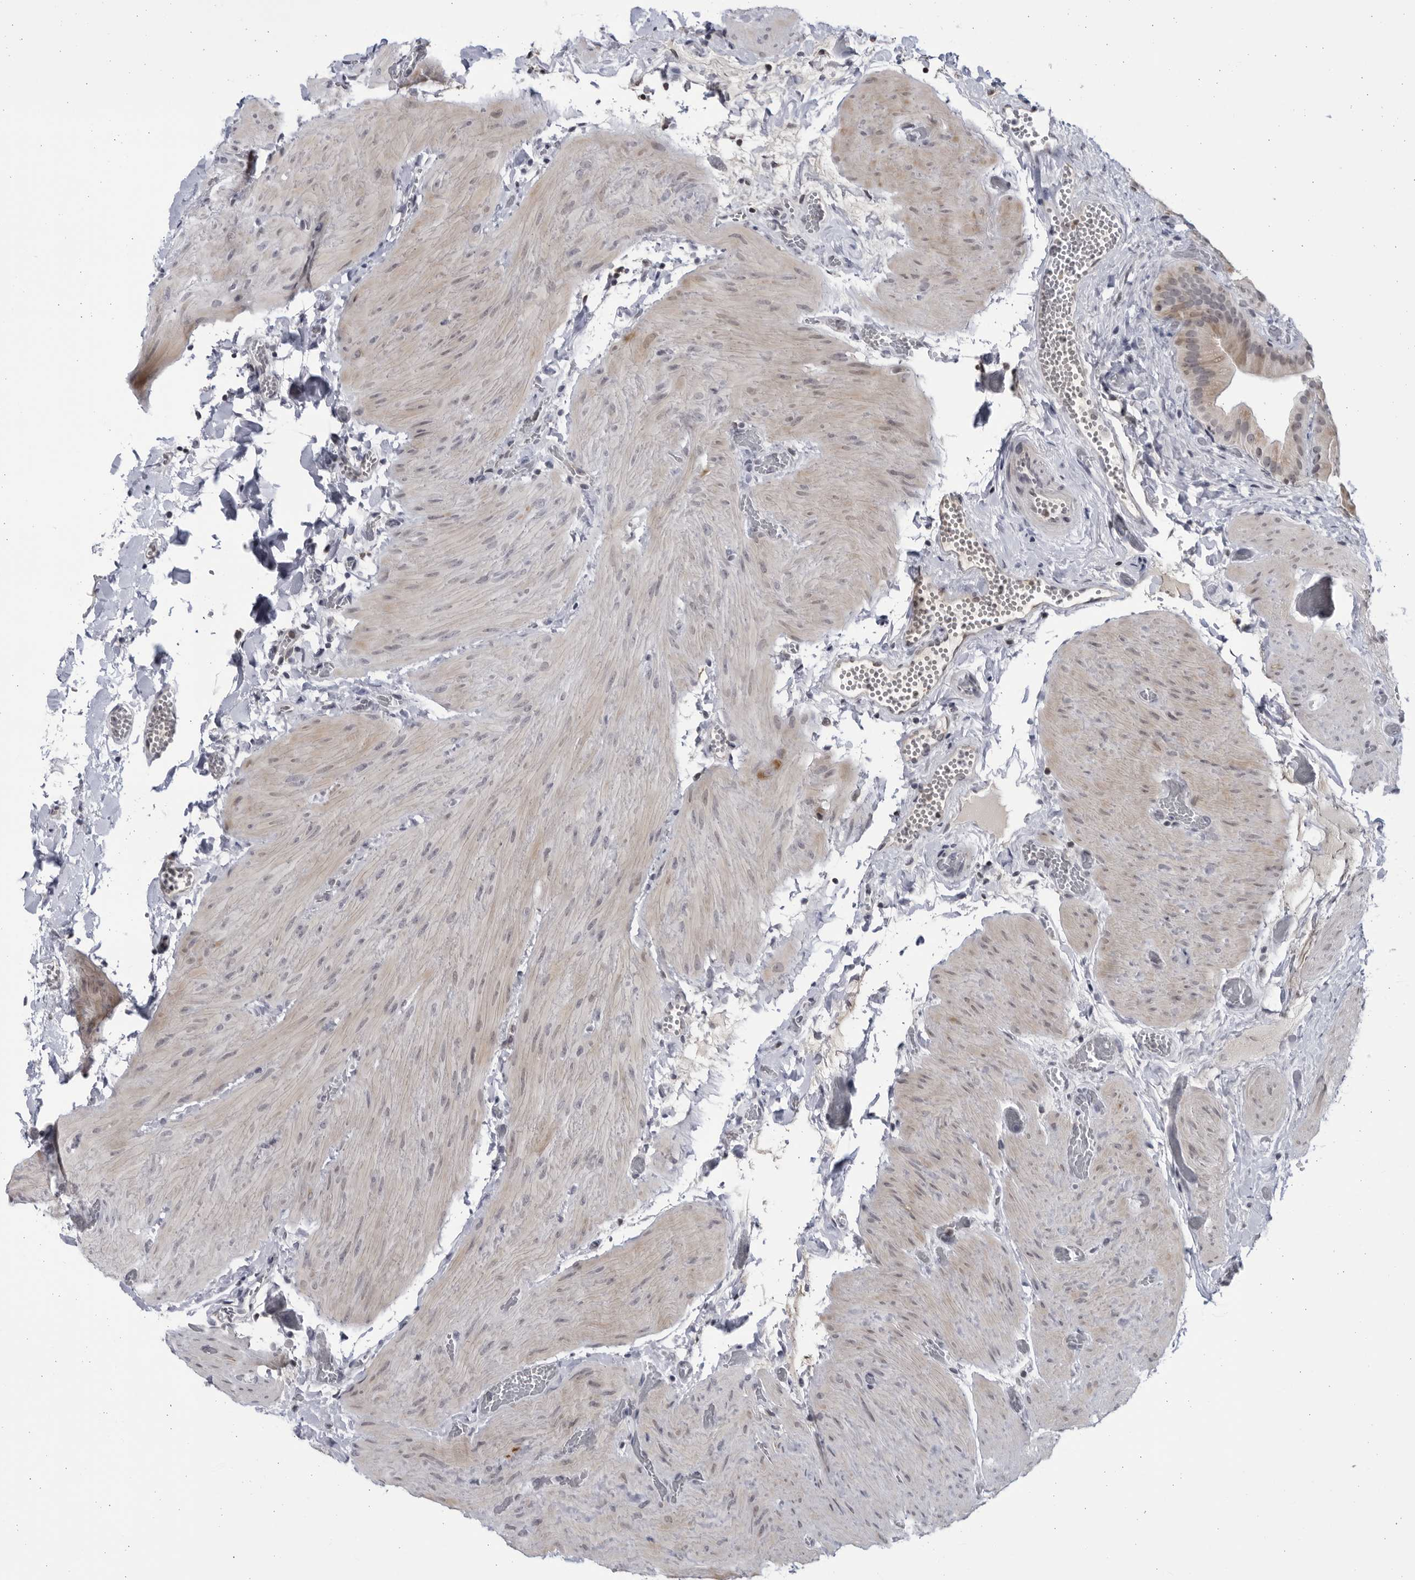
{"staining": {"intensity": "weak", "quantity": ">75%", "location": "cytoplasmic/membranous,nuclear"}, "tissue": "gallbladder", "cell_type": "Glandular cells", "image_type": "normal", "snomed": [{"axis": "morphology", "description": "Normal tissue, NOS"}, {"axis": "topography", "description": "Gallbladder"}], "caption": "Gallbladder stained with immunohistochemistry (IHC) shows weak cytoplasmic/membranous,nuclear expression in about >75% of glandular cells.", "gene": "SLC25A22", "patient": {"sex": "female", "age": 64}}